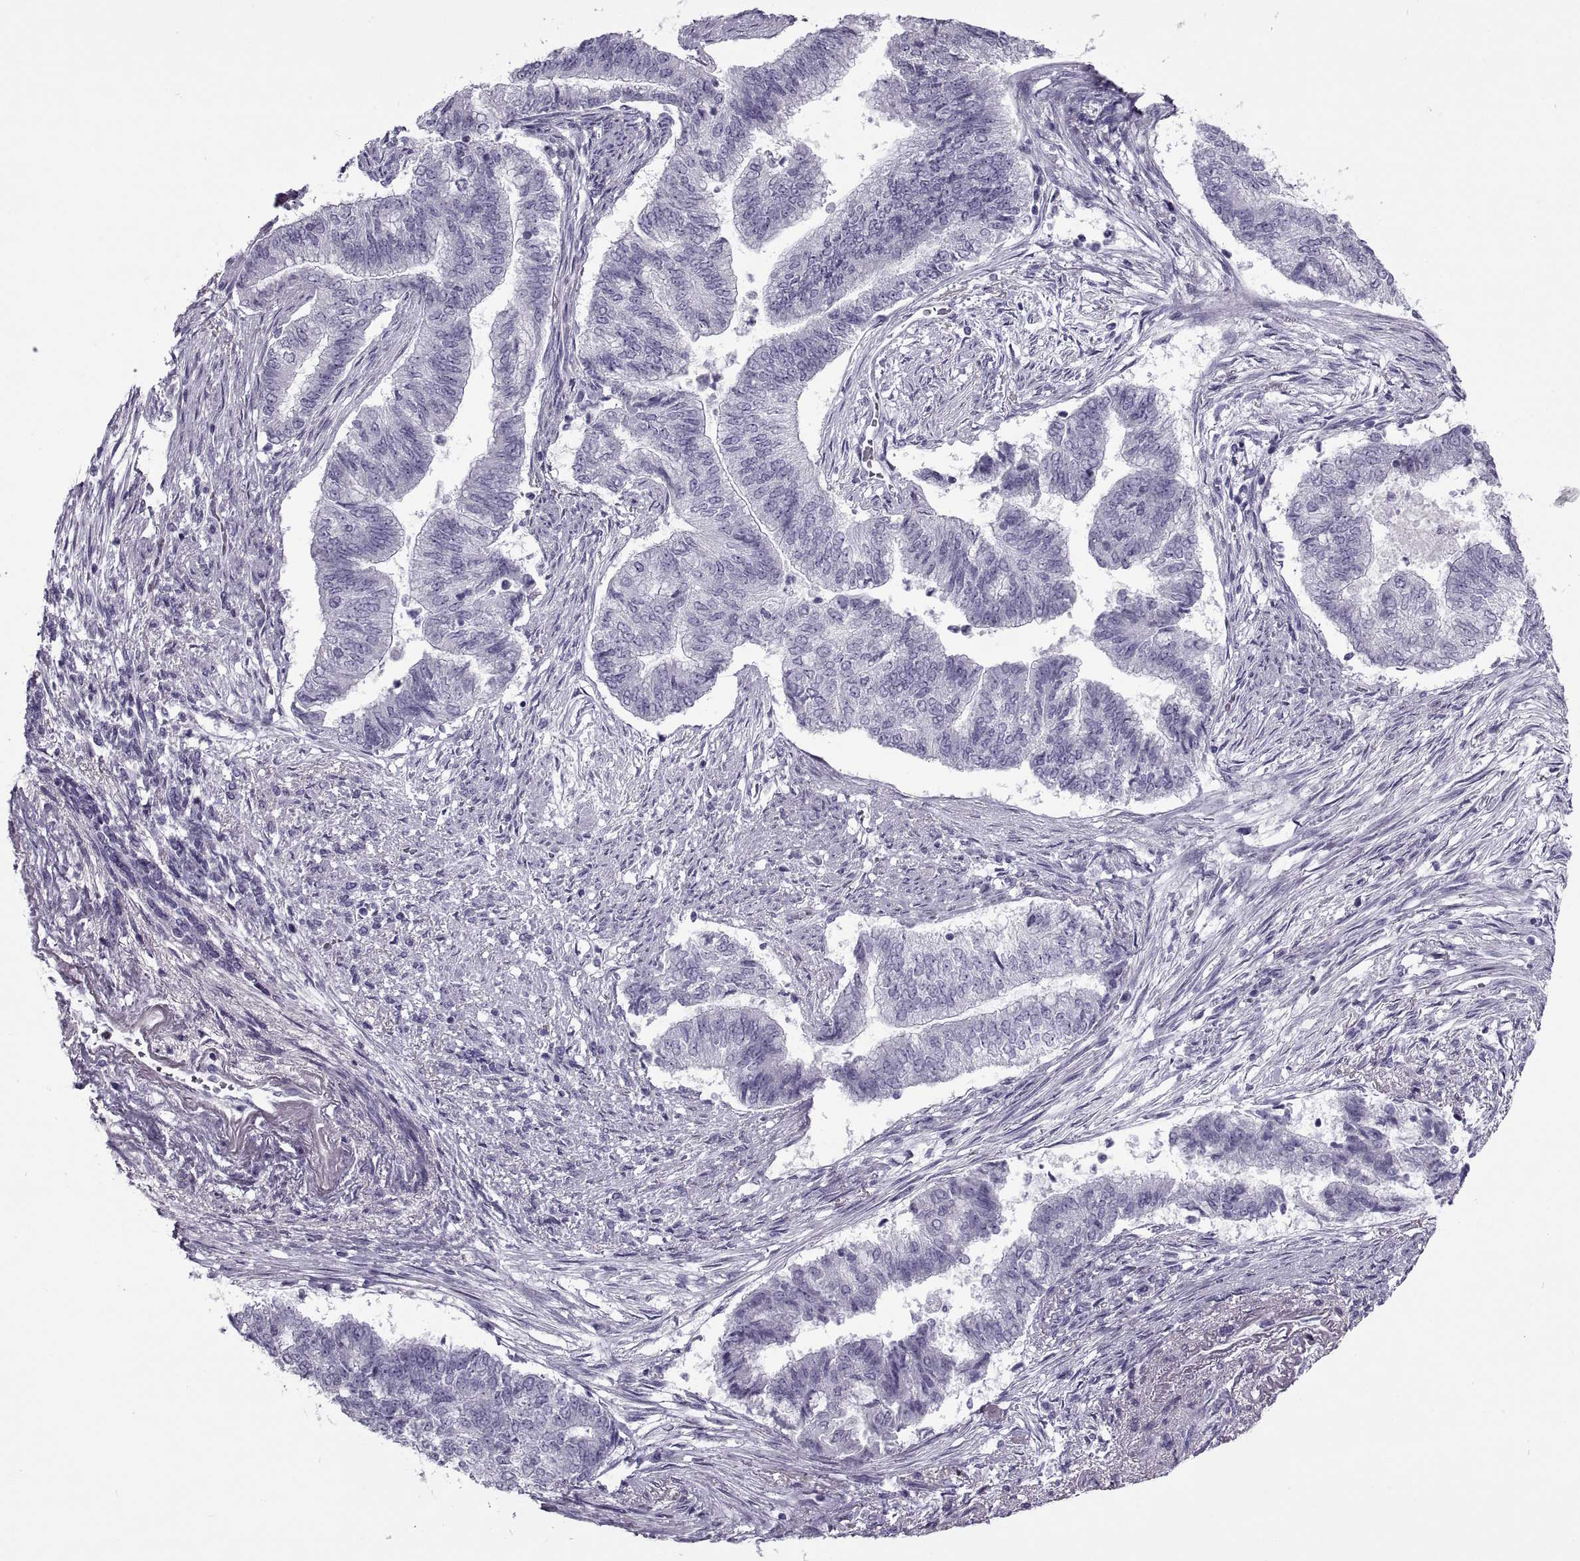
{"staining": {"intensity": "negative", "quantity": "none", "location": "none"}, "tissue": "endometrial cancer", "cell_type": "Tumor cells", "image_type": "cancer", "snomed": [{"axis": "morphology", "description": "Adenocarcinoma, NOS"}, {"axis": "topography", "description": "Endometrium"}], "caption": "This is an immunohistochemistry (IHC) image of human endometrial adenocarcinoma. There is no staining in tumor cells.", "gene": "RLBP1", "patient": {"sex": "female", "age": 65}}